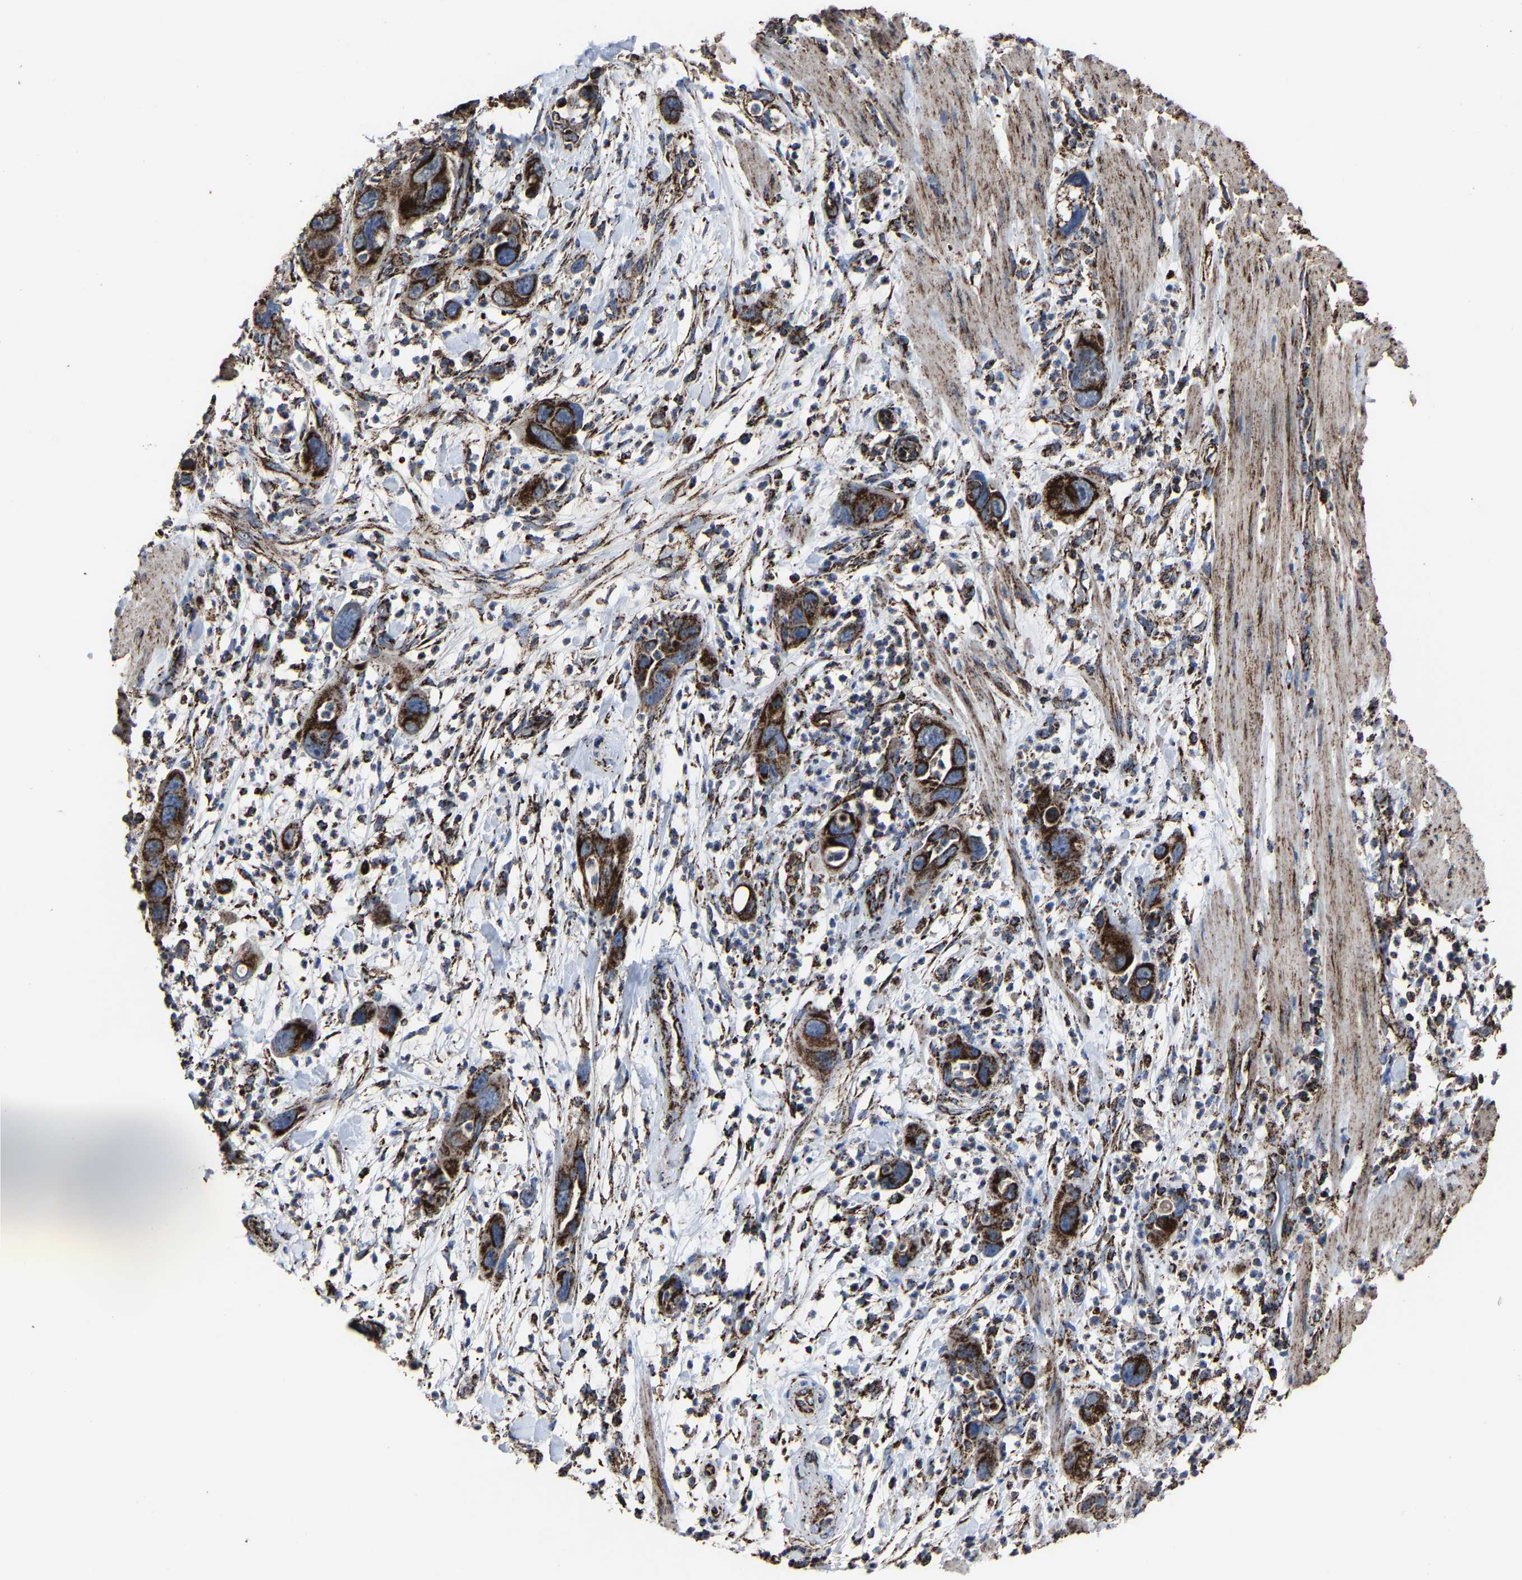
{"staining": {"intensity": "strong", "quantity": ">75%", "location": "cytoplasmic/membranous"}, "tissue": "pancreatic cancer", "cell_type": "Tumor cells", "image_type": "cancer", "snomed": [{"axis": "morphology", "description": "Adenocarcinoma, NOS"}, {"axis": "topography", "description": "Pancreas"}], "caption": "Strong cytoplasmic/membranous protein staining is identified in about >75% of tumor cells in pancreatic adenocarcinoma.", "gene": "NDUFV3", "patient": {"sex": "female", "age": 71}}